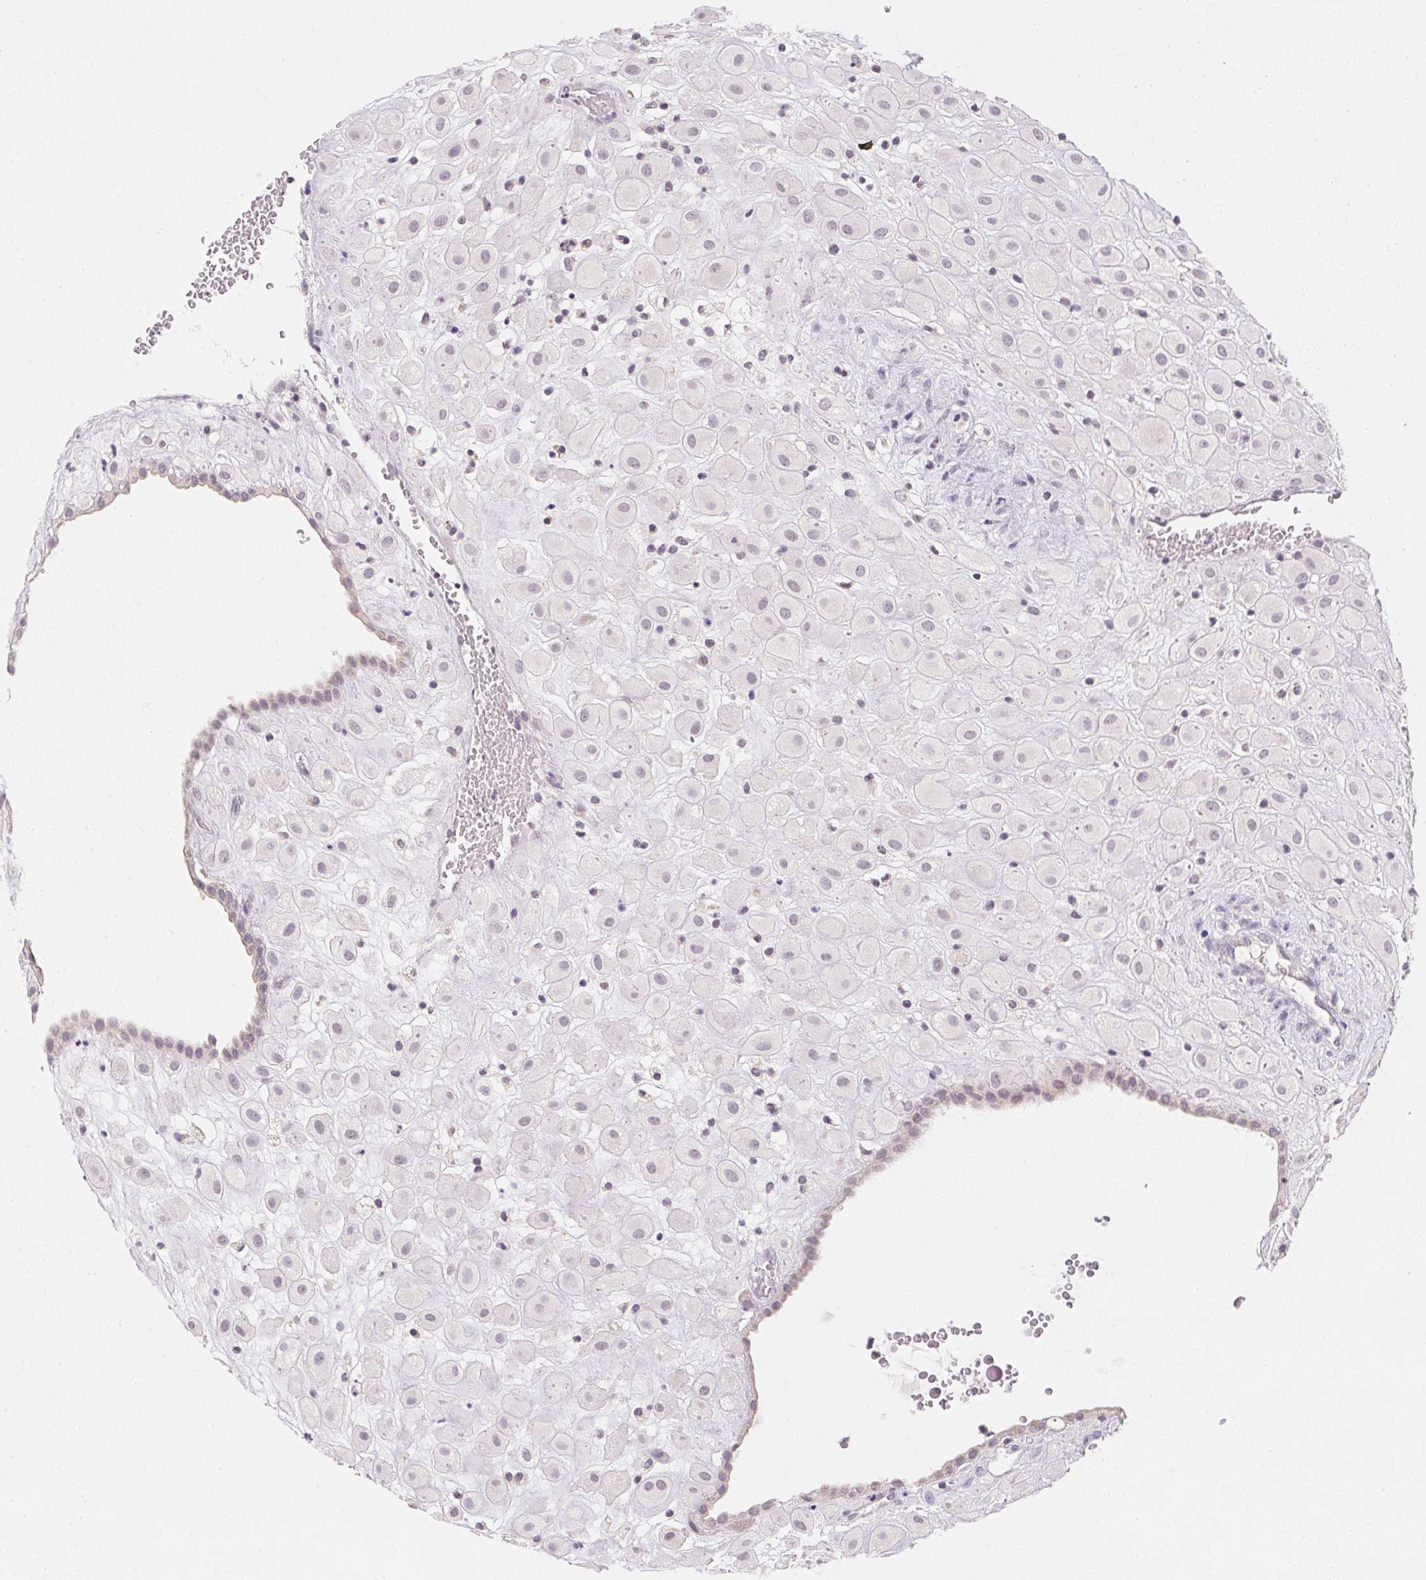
{"staining": {"intensity": "negative", "quantity": "none", "location": "none"}, "tissue": "placenta", "cell_type": "Decidual cells", "image_type": "normal", "snomed": [{"axis": "morphology", "description": "Normal tissue, NOS"}, {"axis": "topography", "description": "Placenta"}], "caption": "Immunohistochemistry of benign human placenta exhibits no expression in decidual cells.", "gene": "SLC6A18", "patient": {"sex": "female", "age": 24}}